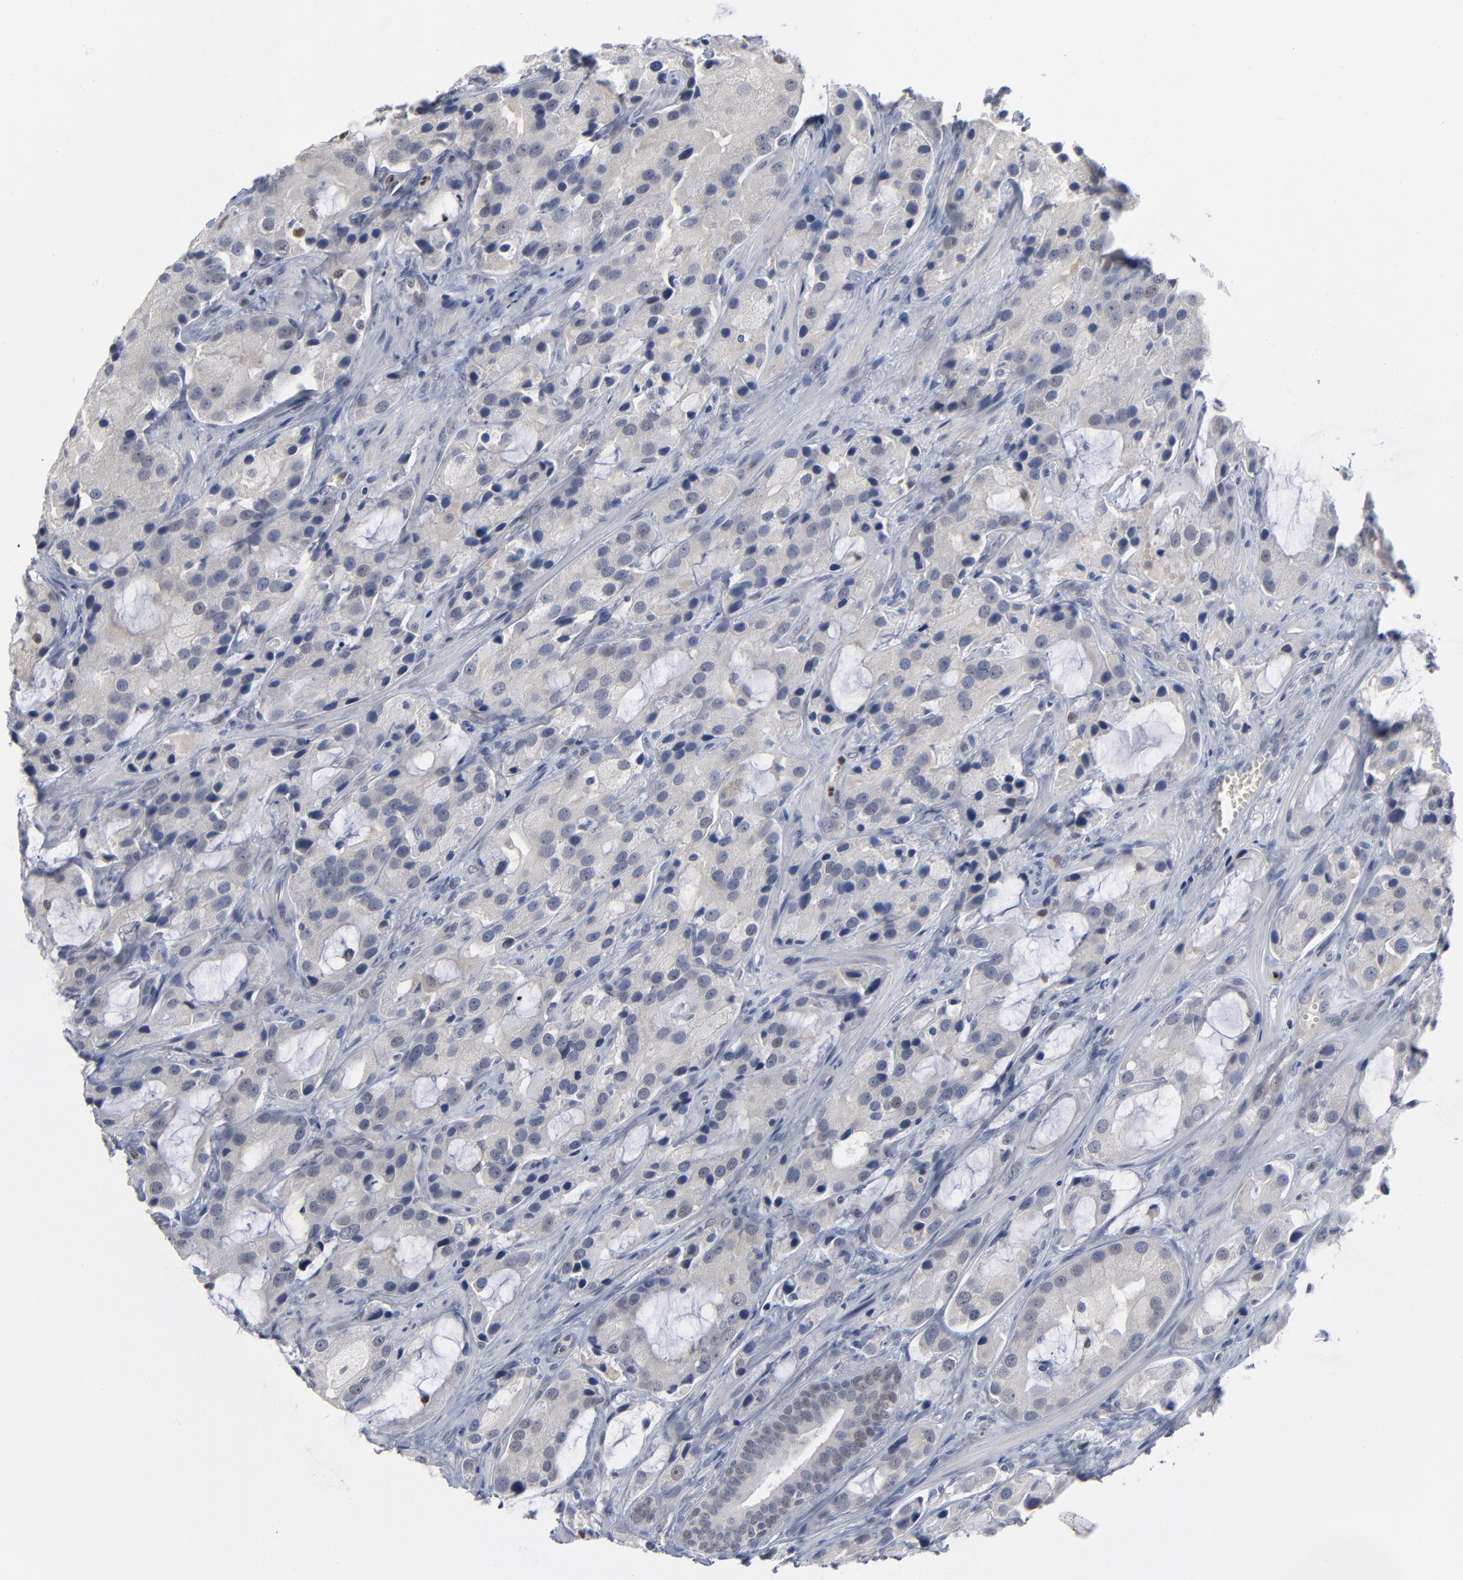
{"staining": {"intensity": "negative", "quantity": "none", "location": "none"}, "tissue": "prostate cancer", "cell_type": "Tumor cells", "image_type": "cancer", "snomed": [{"axis": "morphology", "description": "Adenocarcinoma, High grade"}, {"axis": "topography", "description": "Prostate"}], "caption": "An immunohistochemistry micrograph of adenocarcinoma (high-grade) (prostate) is shown. There is no staining in tumor cells of adenocarcinoma (high-grade) (prostate). (Stains: DAB (3,3'-diaminobenzidine) IHC with hematoxylin counter stain, Microscopy: brightfield microscopy at high magnification).", "gene": "FOXN2", "patient": {"sex": "male", "age": 70}}